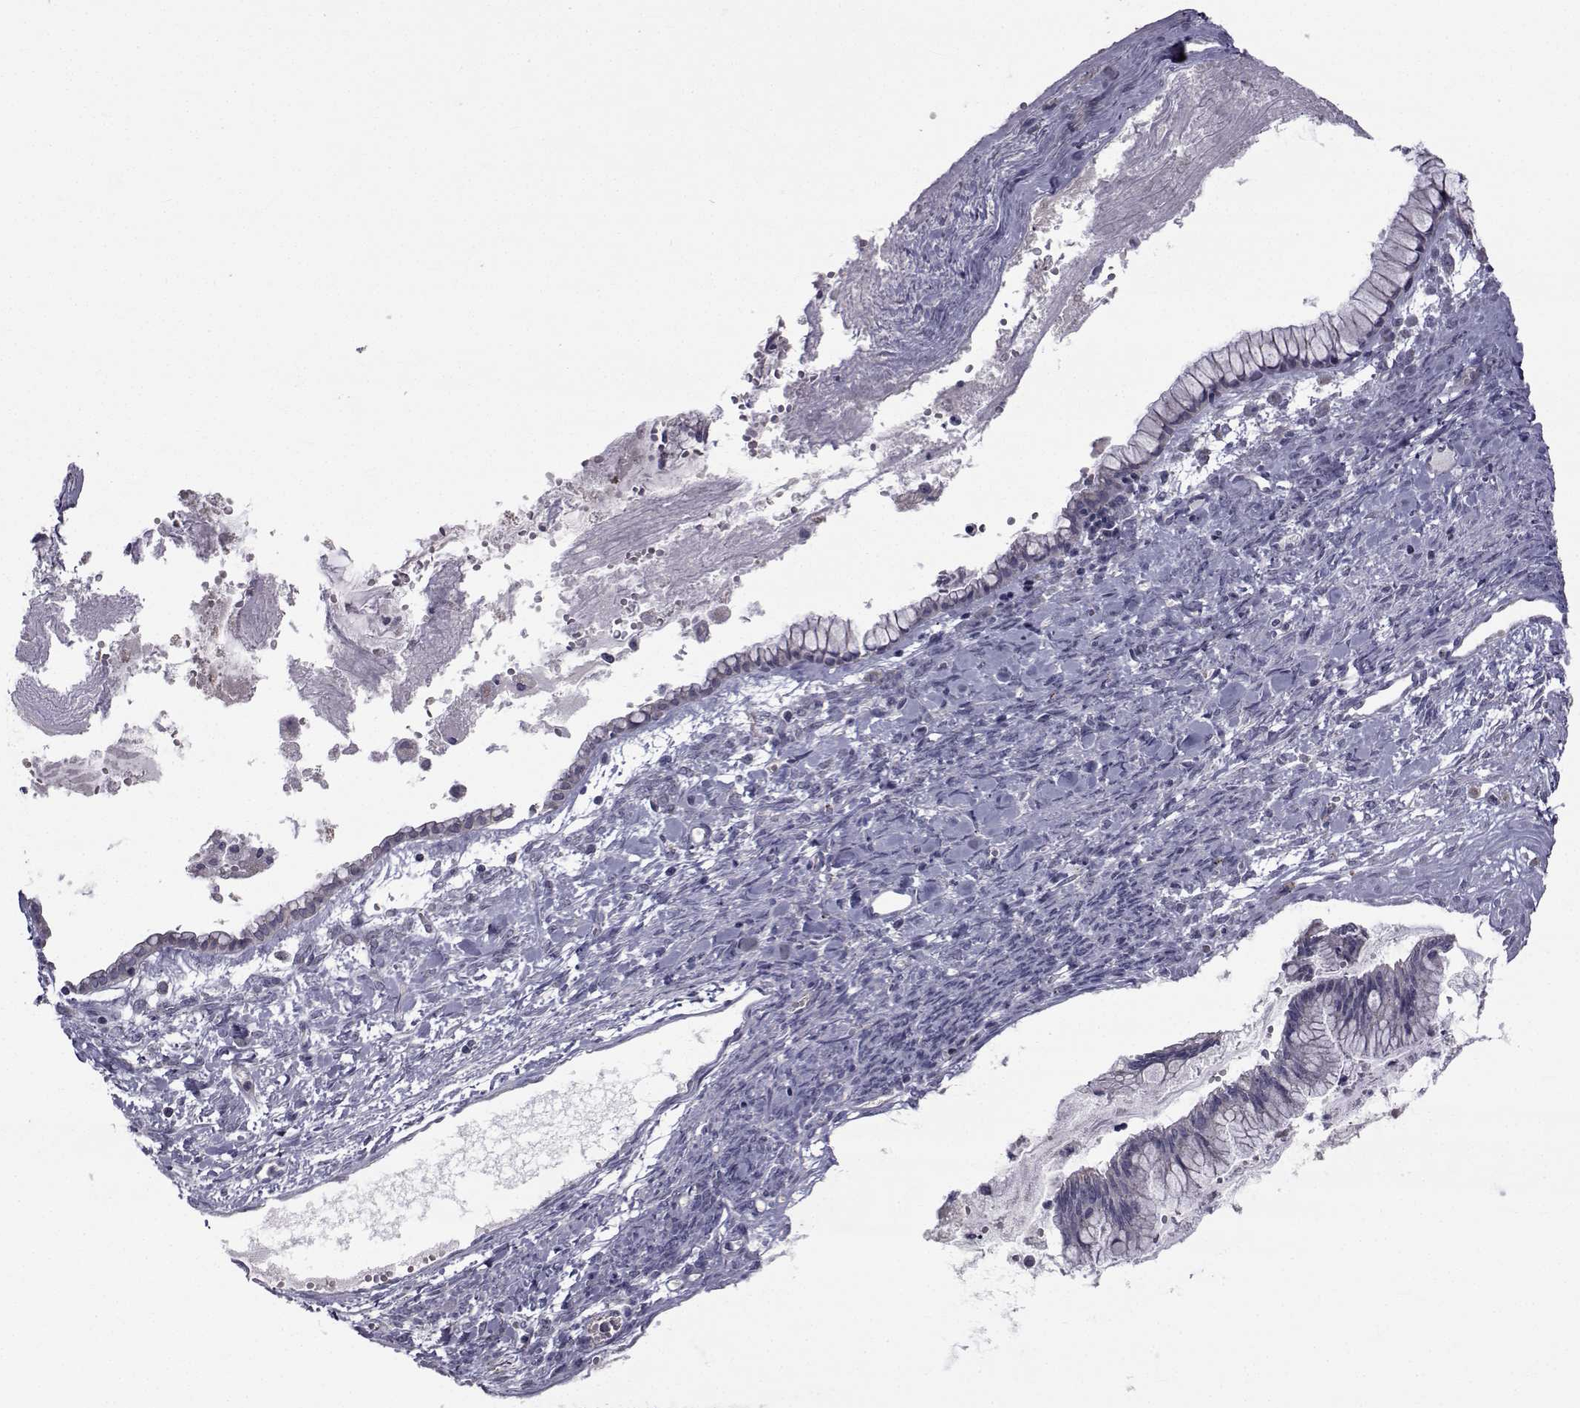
{"staining": {"intensity": "negative", "quantity": "none", "location": "none"}, "tissue": "ovarian cancer", "cell_type": "Tumor cells", "image_type": "cancer", "snomed": [{"axis": "morphology", "description": "Cystadenocarcinoma, mucinous, NOS"}, {"axis": "topography", "description": "Ovary"}], "caption": "This is an IHC histopathology image of ovarian cancer (mucinous cystadenocarcinoma). There is no staining in tumor cells.", "gene": "ANGPT1", "patient": {"sex": "female", "age": 67}}